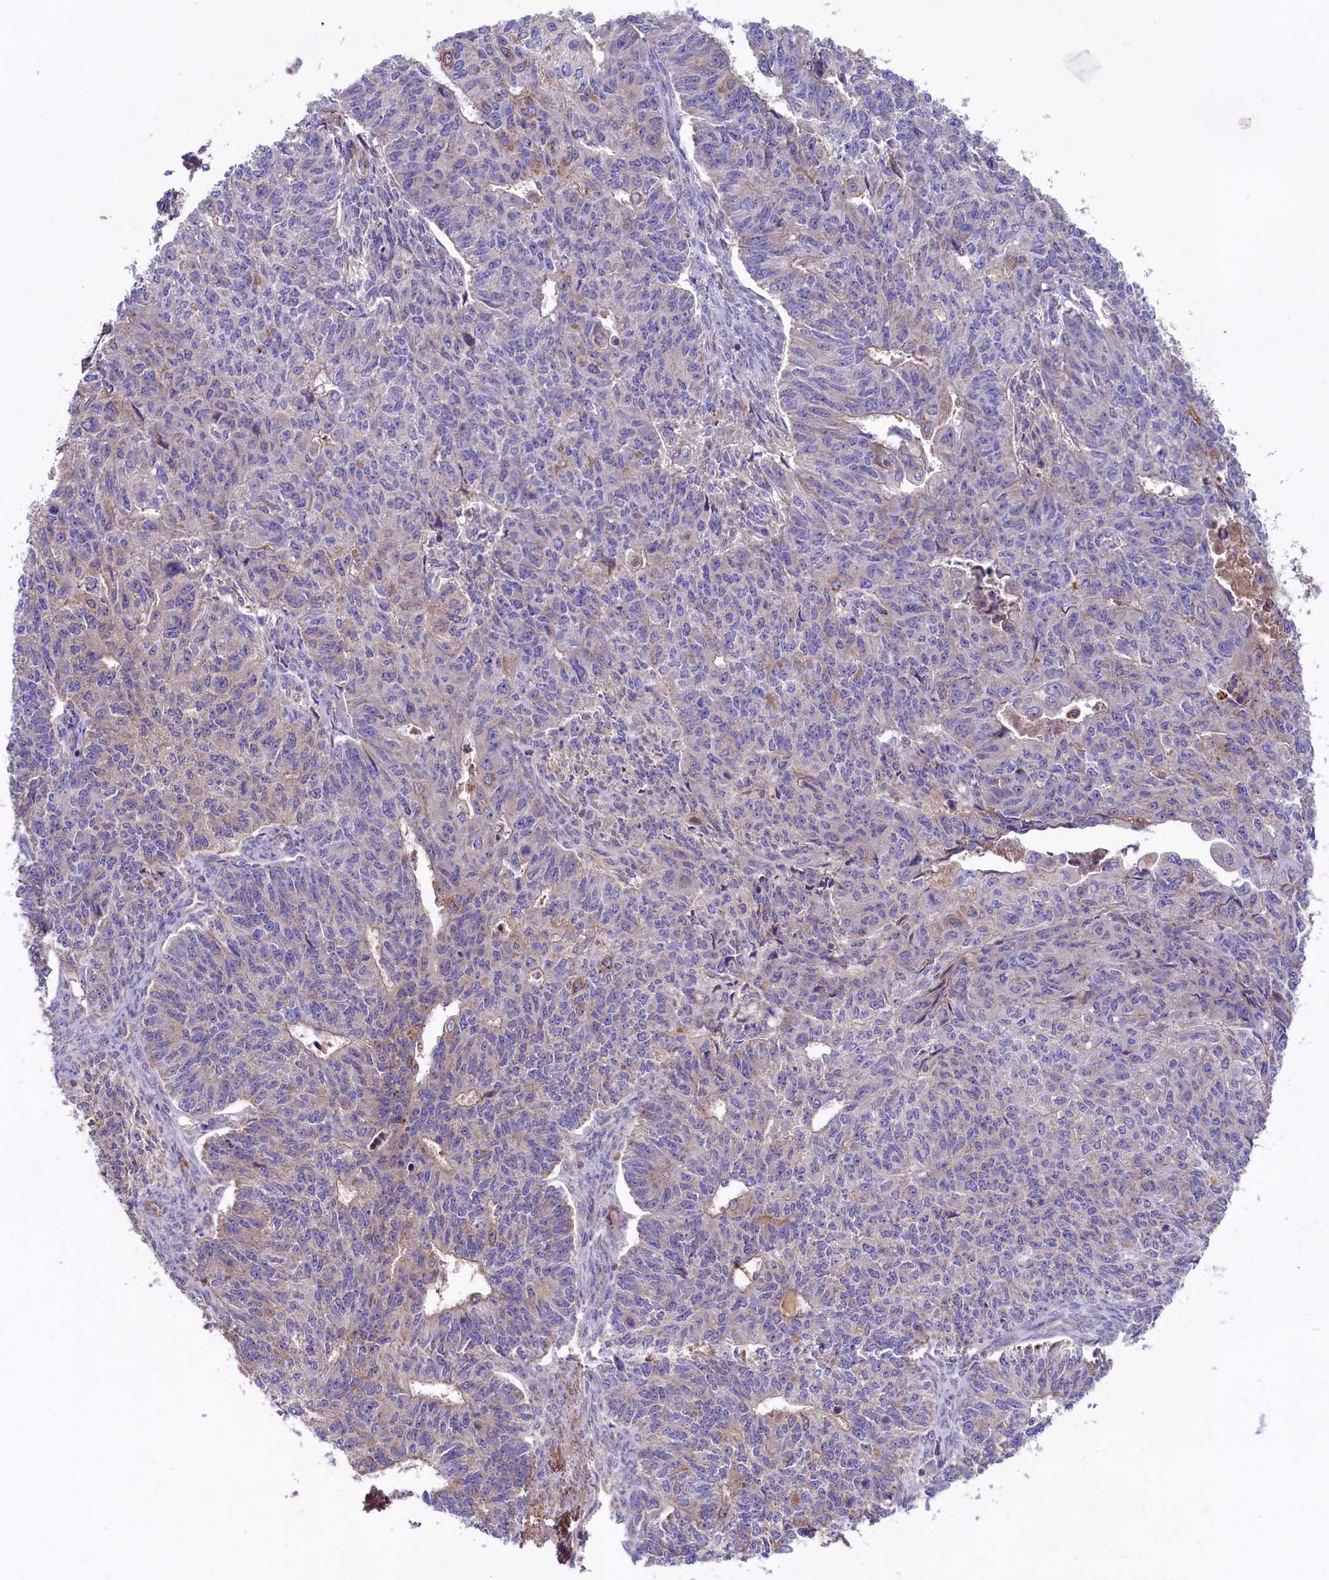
{"staining": {"intensity": "weak", "quantity": "<25%", "location": "cytoplasmic/membranous"}, "tissue": "endometrial cancer", "cell_type": "Tumor cells", "image_type": "cancer", "snomed": [{"axis": "morphology", "description": "Adenocarcinoma, NOS"}, {"axis": "topography", "description": "Endometrium"}], "caption": "Histopathology image shows no protein staining in tumor cells of endometrial cancer (adenocarcinoma) tissue.", "gene": "CIAO3", "patient": {"sex": "female", "age": 32}}